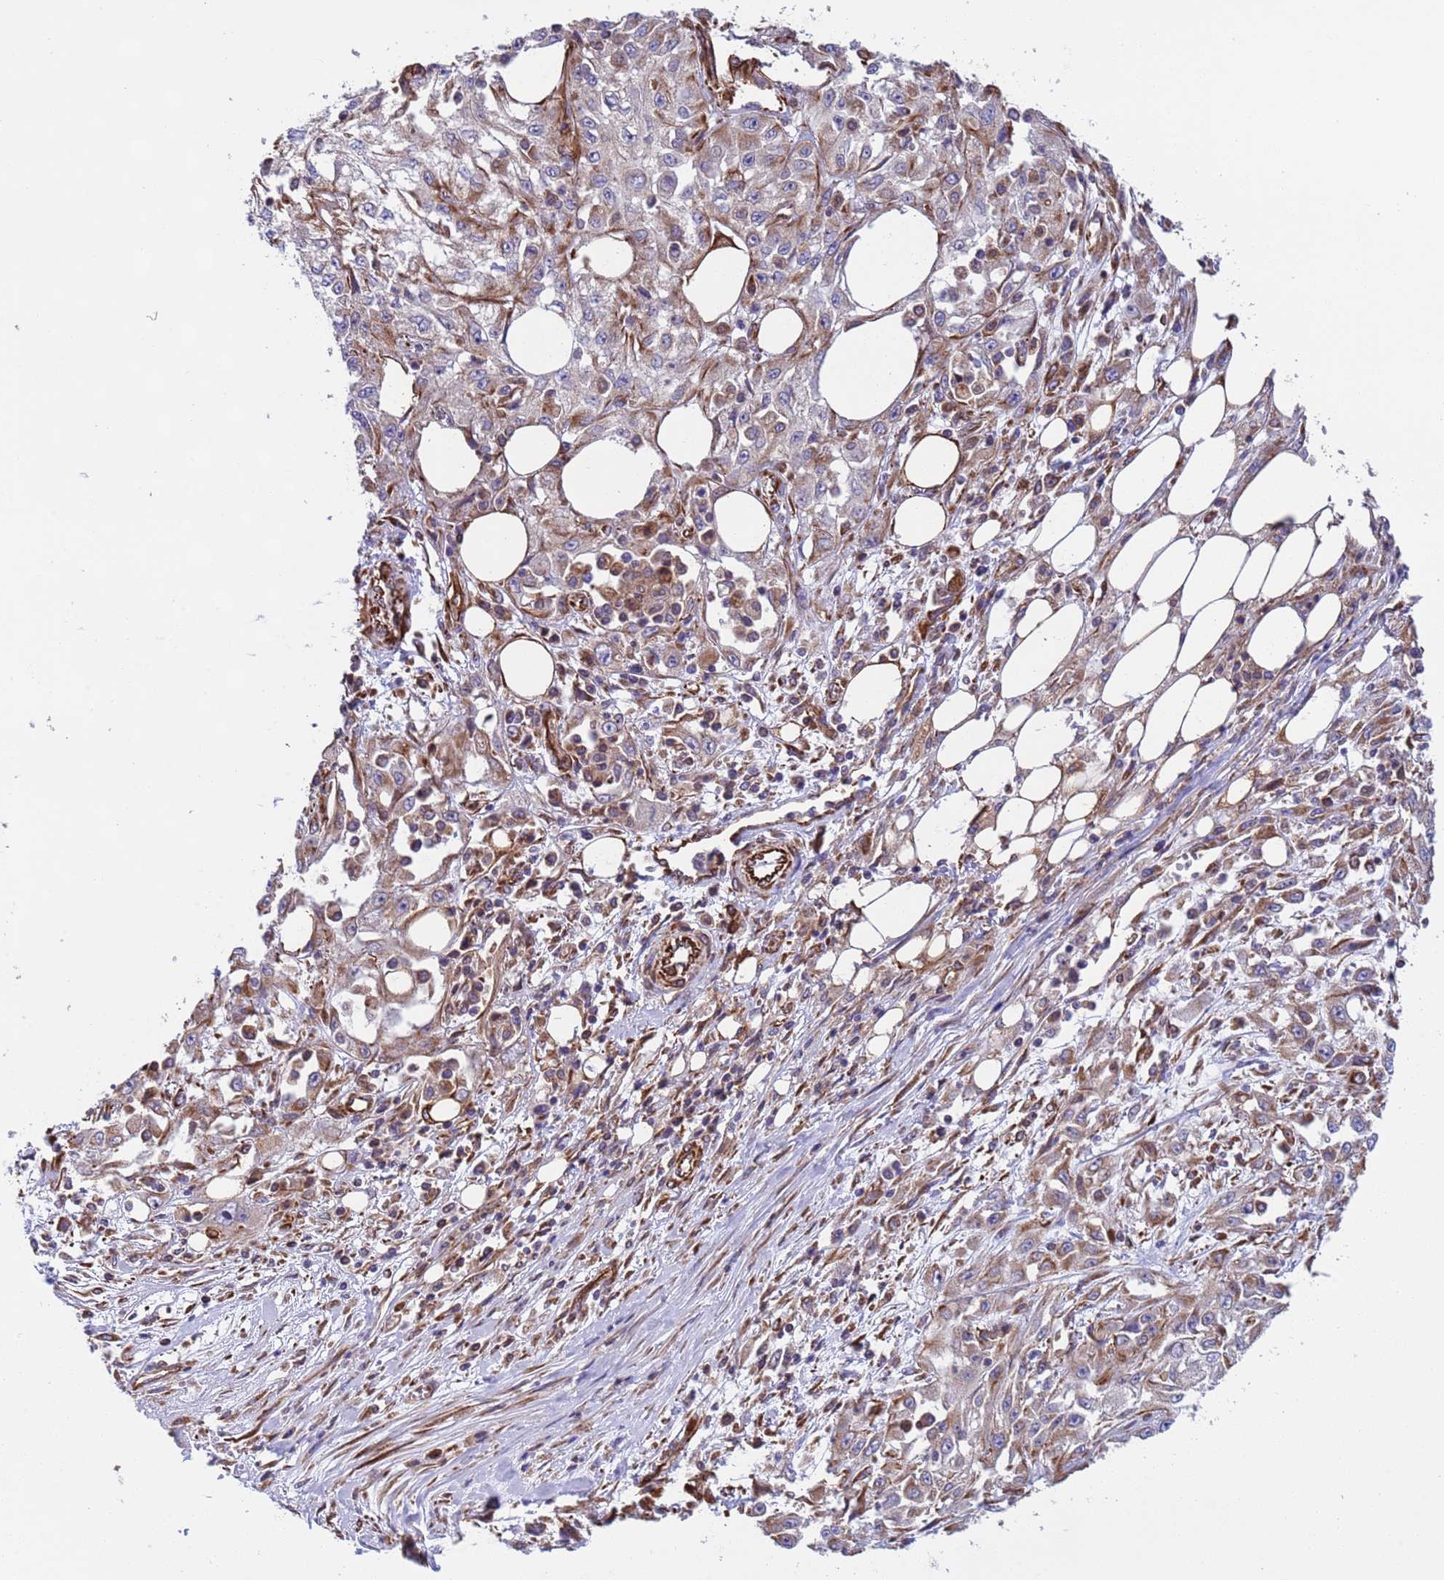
{"staining": {"intensity": "moderate", "quantity": "<25%", "location": "cytoplasmic/membranous"}, "tissue": "skin cancer", "cell_type": "Tumor cells", "image_type": "cancer", "snomed": [{"axis": "morphology", "description": "Squamous cell carcinoma, NOS"}, {"axis": "morphology", "description": "Squamous cell carcinoma, metastatic, NOS"}, {"axis": "topography", "description": "Skin"}, {"axis": "topography", "description": "Lymph node"}], "caption": "This is a histology image of IHC staining of skin cancer, which shows moderate positivity in the cytoplasmic/membranous of tumor cells.", "gene": "NUDT12", "patient": {"sex": "male", "age": 75}}